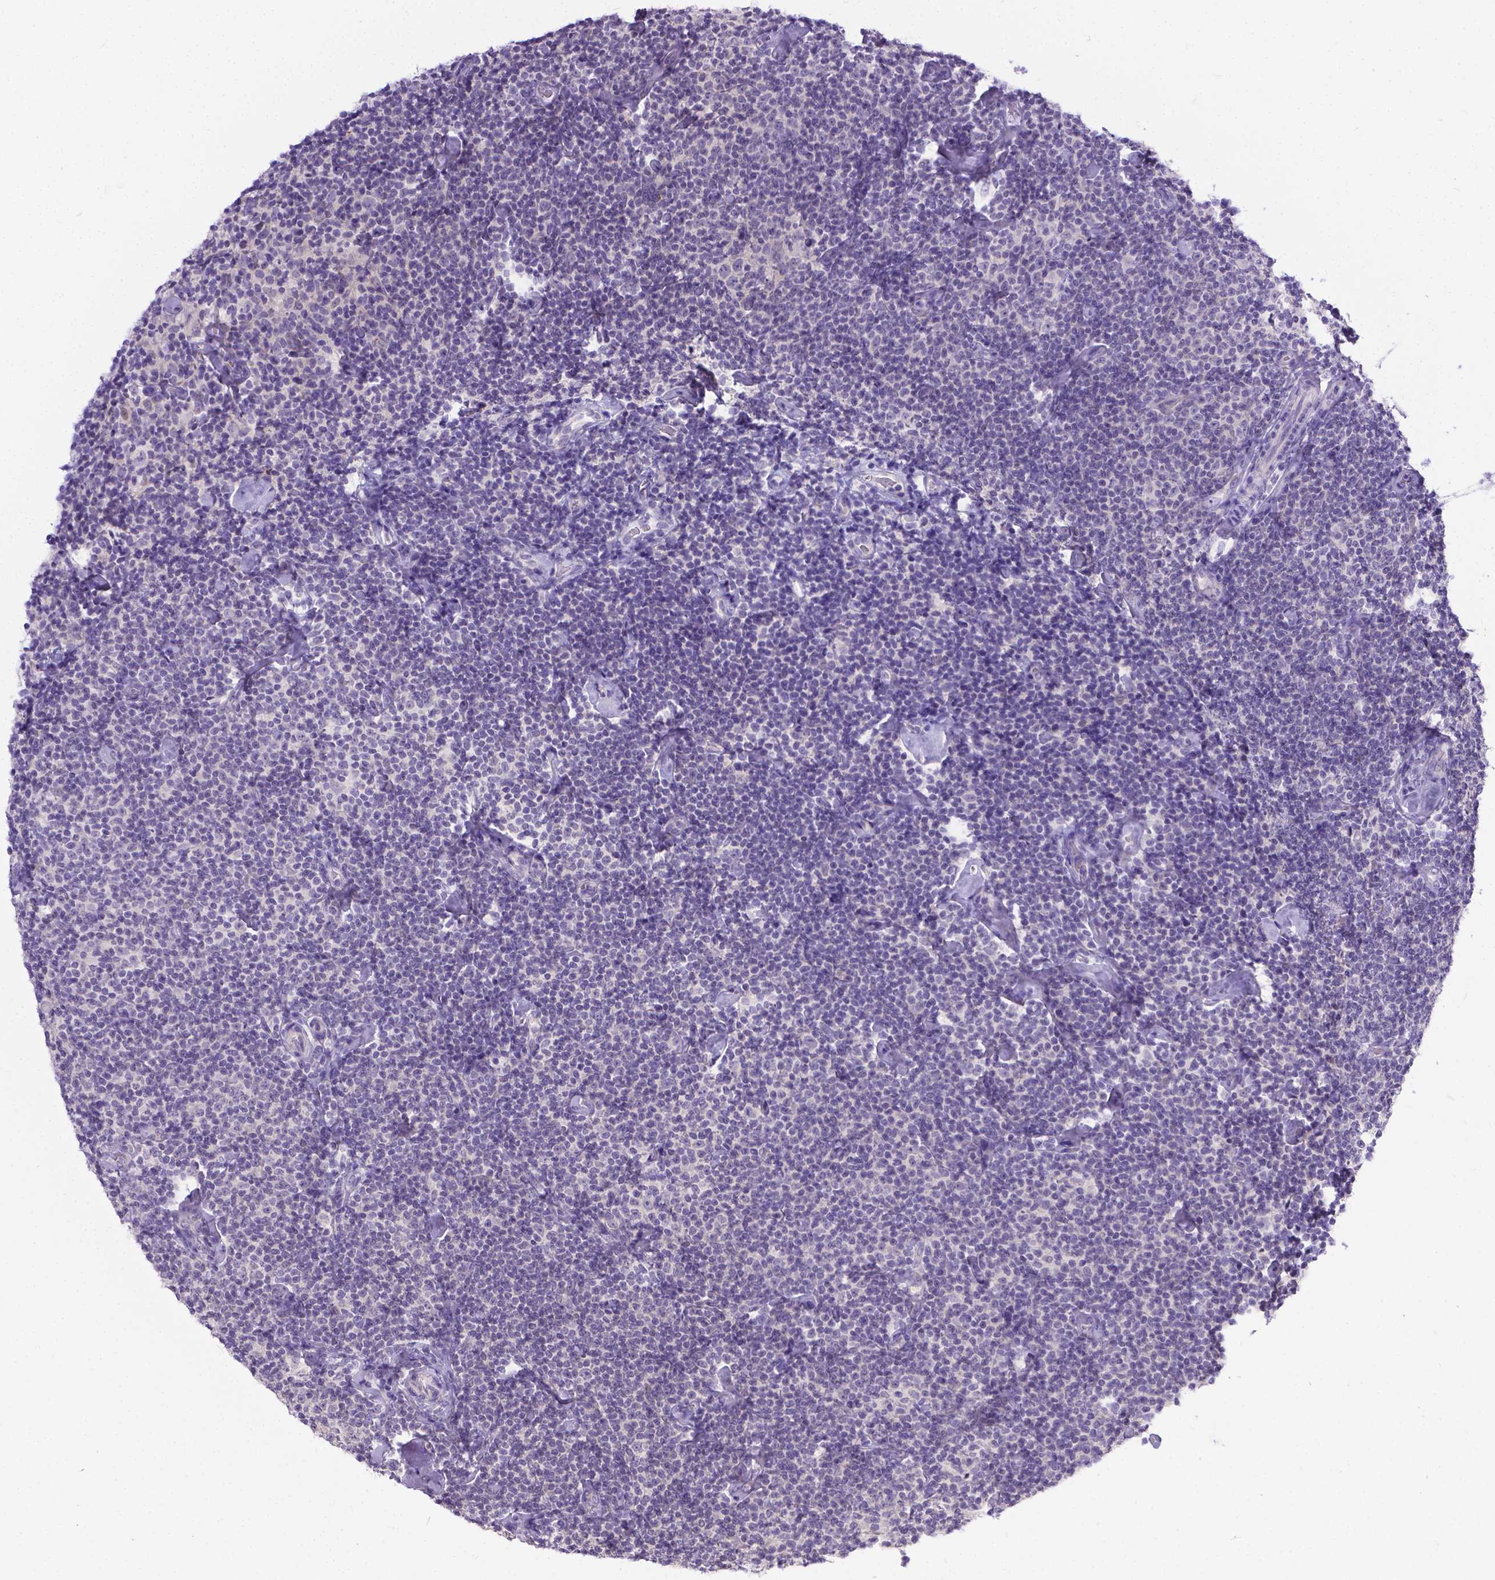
{"staining": {"intensity": "negative", "quantity": "none", "location": "none"}, "tissue": "lymphoma", "cell_type": "Tumor cells", "image_type": "cancer", "snomed": [{"axis": "morphology", "description": "Malignant lymphoma, non-Hodgkin's type, Low grade"}, {"axis": "topography", "description": "Lymph node"}], "caption": "Tumor cells are negative for protein expression in human malignant lymphoma, non-Hodgkin's type (low-grade).", "gene": "TTLL6", "patient": {"sex": "male", "age": 81}}